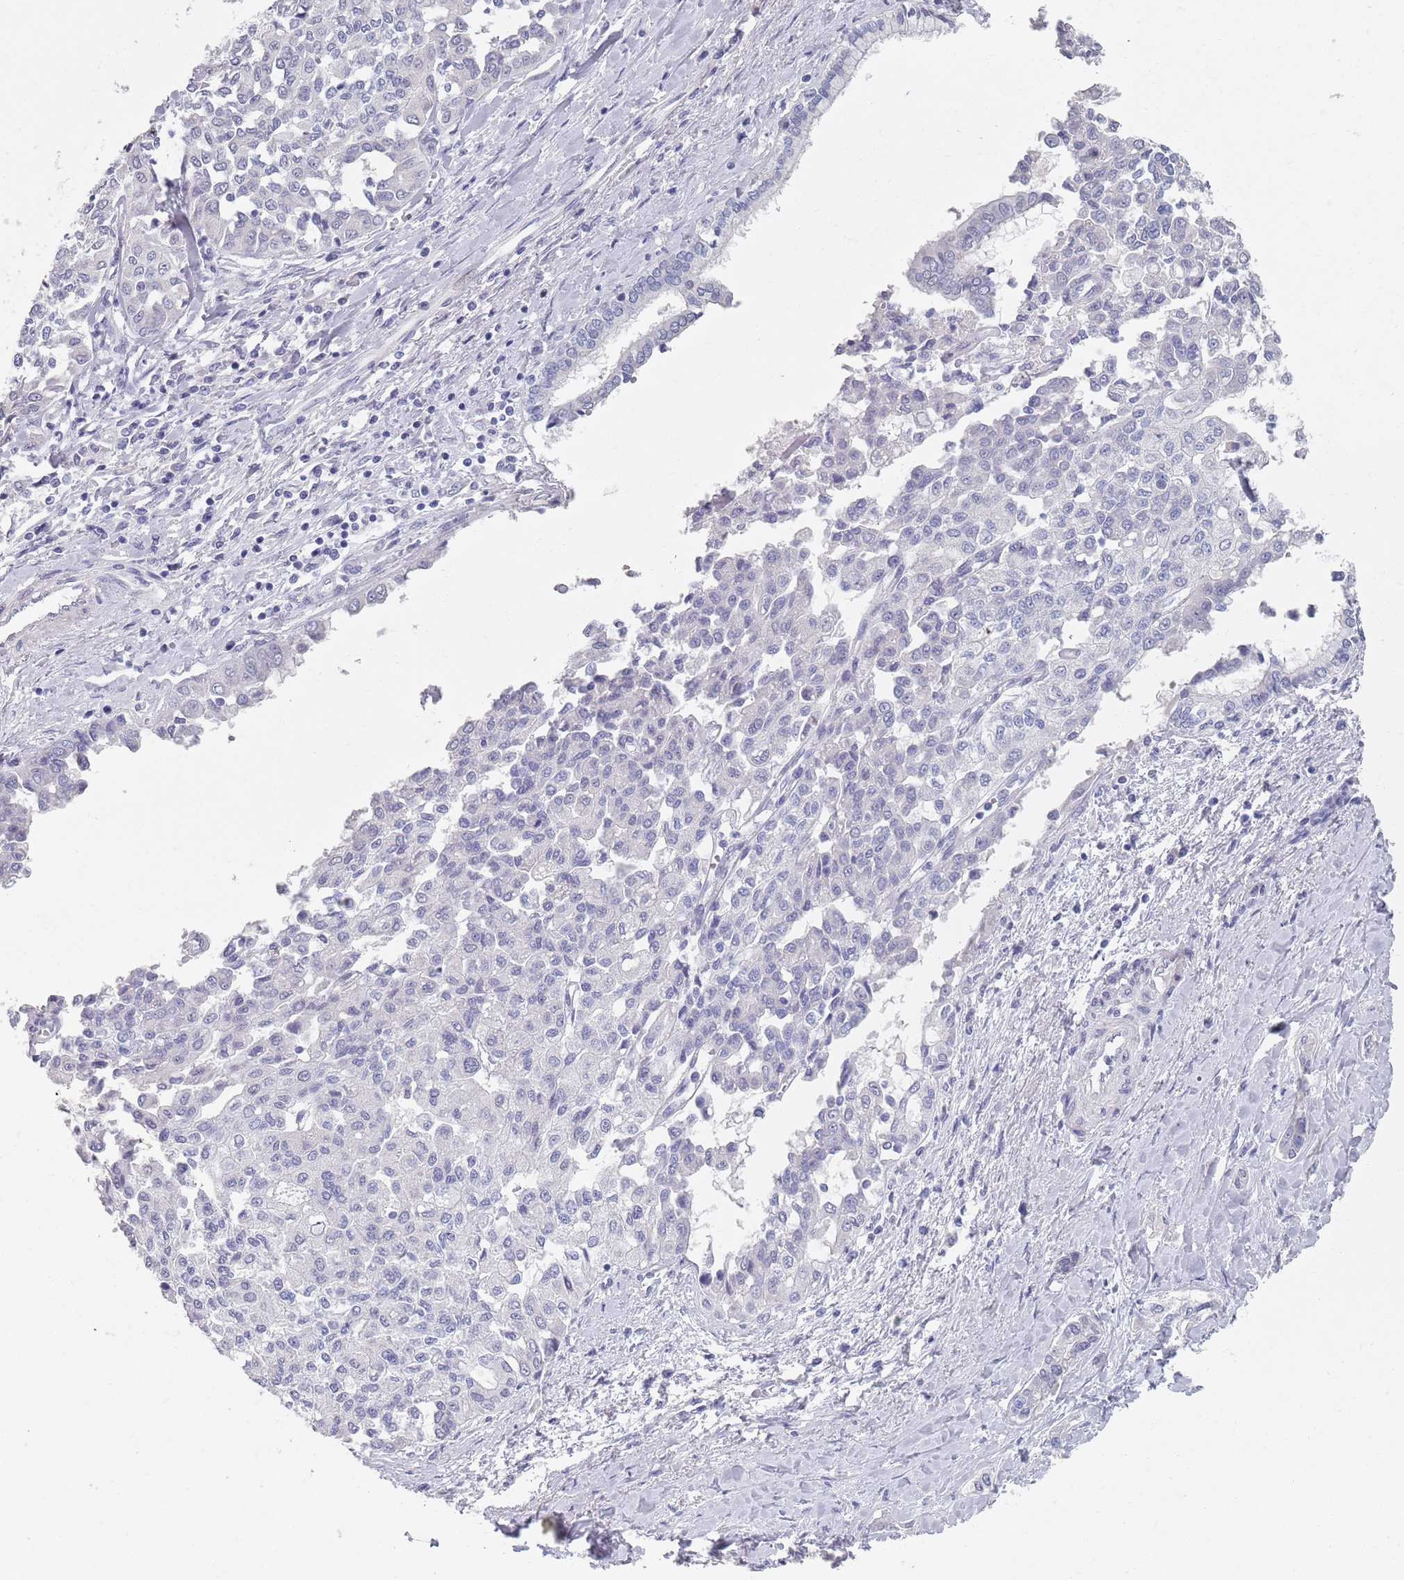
{"staining": {"intensity": "negative", "quantity": "none", "location": "none"}, "tissue": "liver cancer", "cell_type": "Tumor cells", "image_type": "cancer", "snomed": [{"axis": "morphology", "description": "Cholangiocarcinoma"}, {"axis": "topography", "description": "Liver"}], "caption": "IHC photomicrograph of neoplastic tissue: liver cancer (cholangiocarcinoma) stained with DAB (3,3'-diaminobenzidine) displays no significant protein expression in tumor cells.", "gene": "SAMD1", "patient": {"sex": "female", "age": 77}}